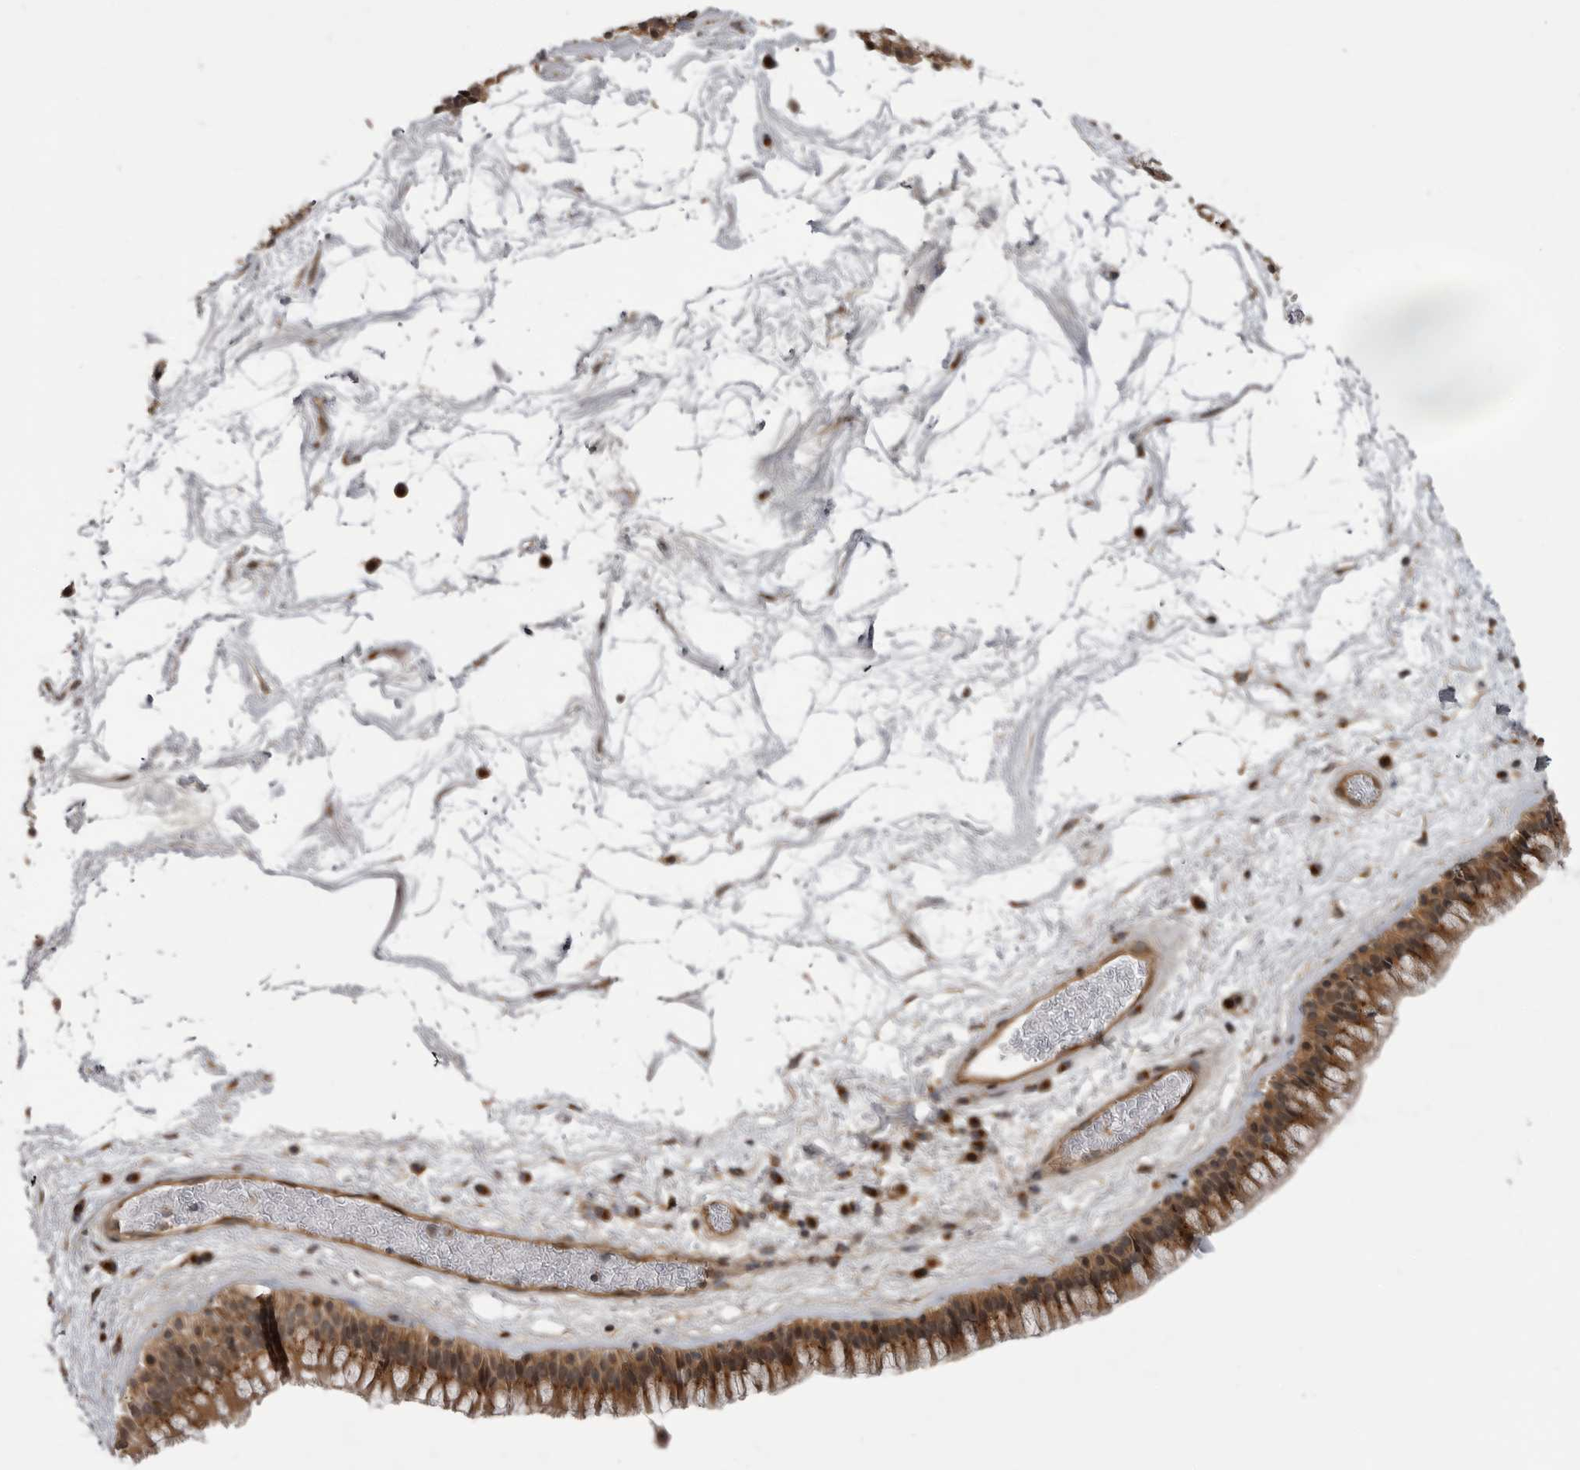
{"staining": {"intensity": "moderate", "quantity": ">75%", "location": "cytoplasmic/membranous,nuclear"}, "tissue": "nasopharynx", "cell_type": "Respiratory epithelial cells", "image_type": "normal", "snomed": [{"axis": "morphology", "description": "Normal tissue, NOS"}, {"axis": "morphology", "description": "Inflammation, NOS"}, {"axis": "topography", "description": "Nasopharynx"}], "caption": "DAB immunohistochemical staining of unremarkable nasopharynx exhibits moderate cytoplasmic/membranous,nuclear protein expression in about >75% of respiratory epithelial cells.", "gene": "PDCL", "patient": {"sex": "male", "age": 48}}